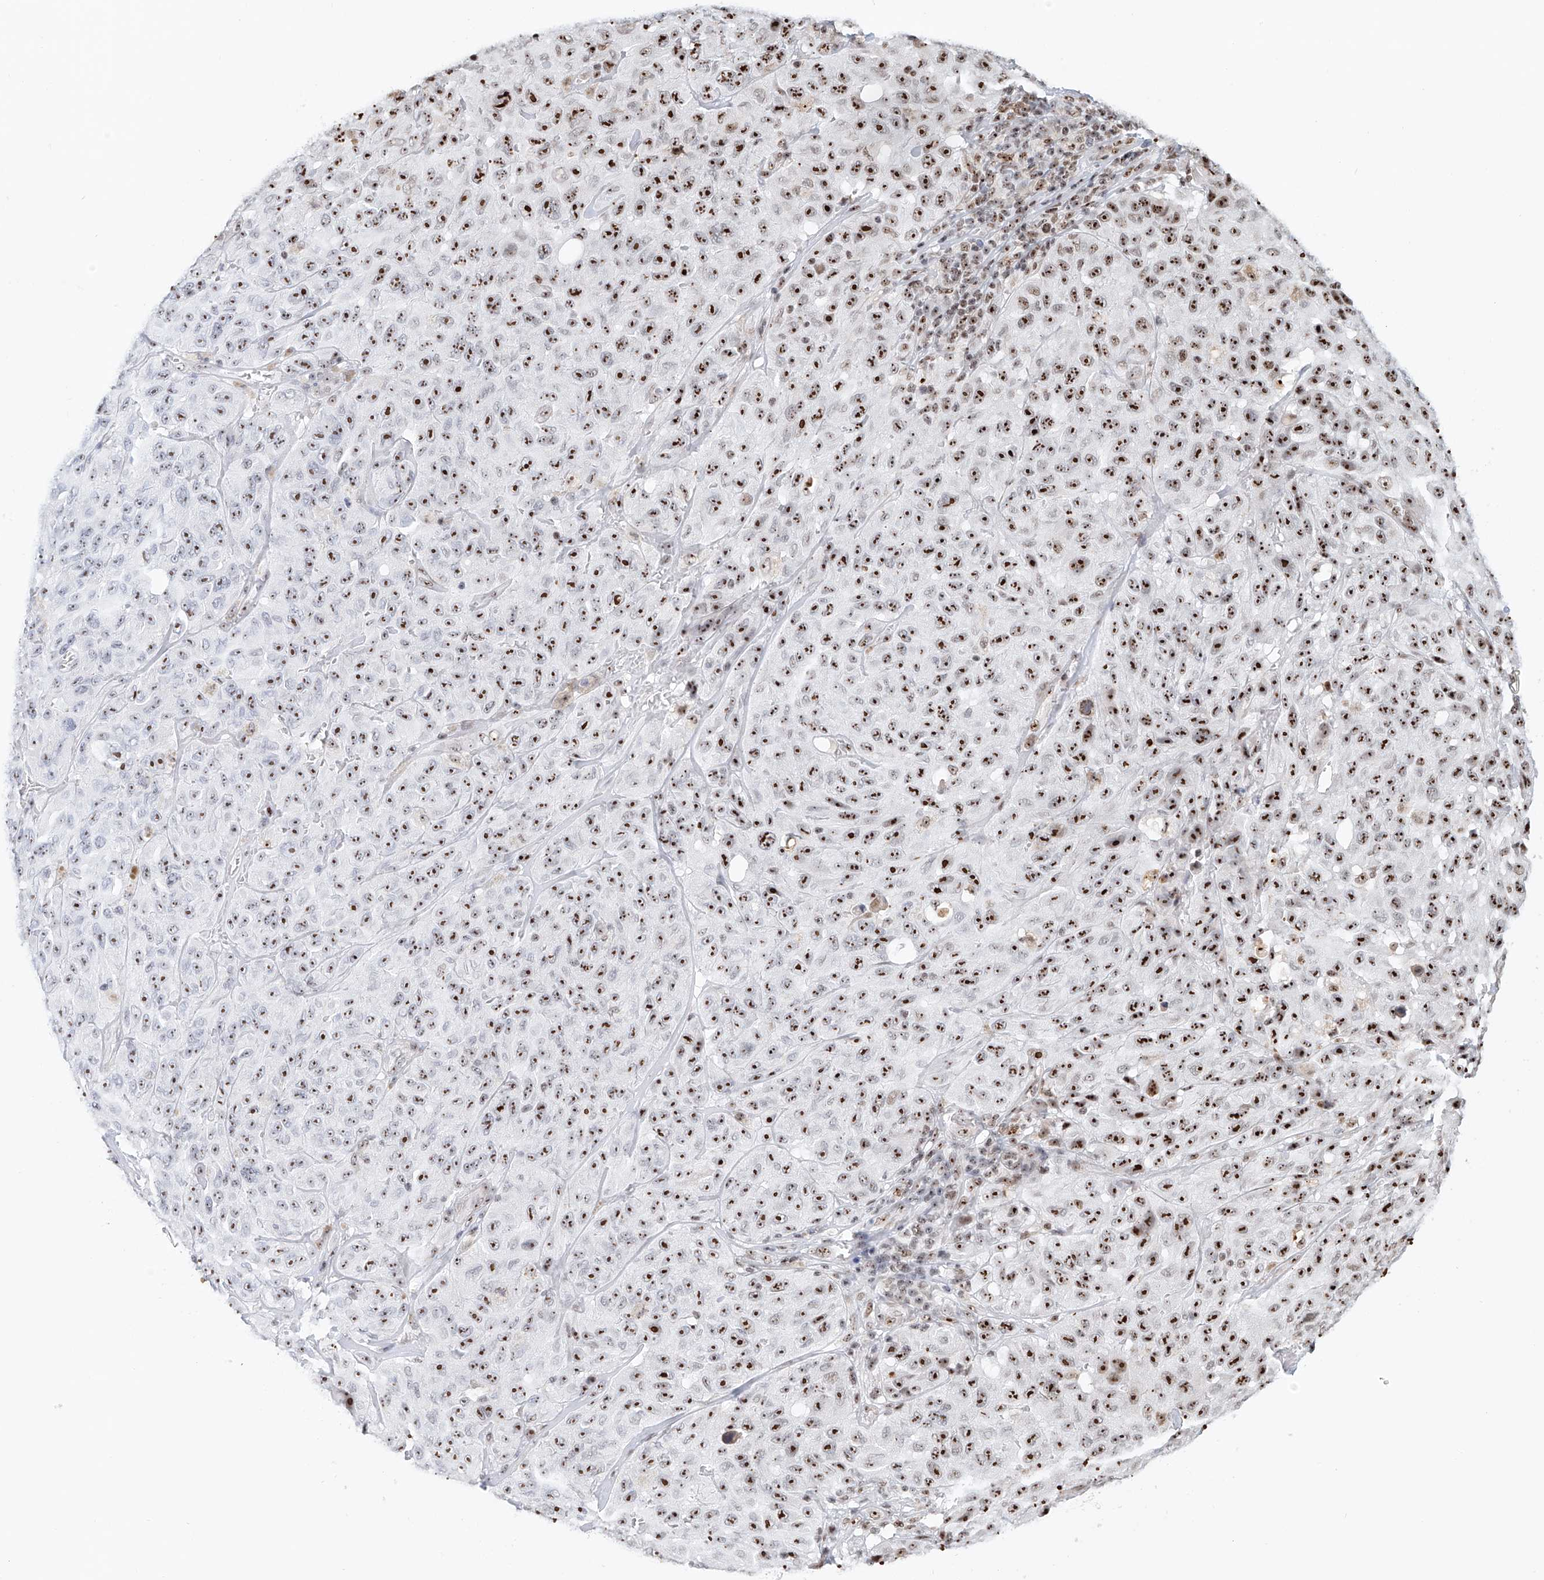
{"staining": {"intensity": "strong", "quantity": "25%-75%", "location": "nuclear"}, "tissue": "melanoma", "cell_type": "Tumor cells", "image_type": "cancer", "snomed": [{"axis": "morphology", "description": "Malignant melanoma, NOS"}, {"axis": "topography", "description": "Skin"}], "caption": "Protein analysis of melanoma tissue exhibits strong nuclear positivity in approximately 25%-75% of tumor cells.", "gene": "PRUNE2", "patient": {"sex": "male", "age": 66}}